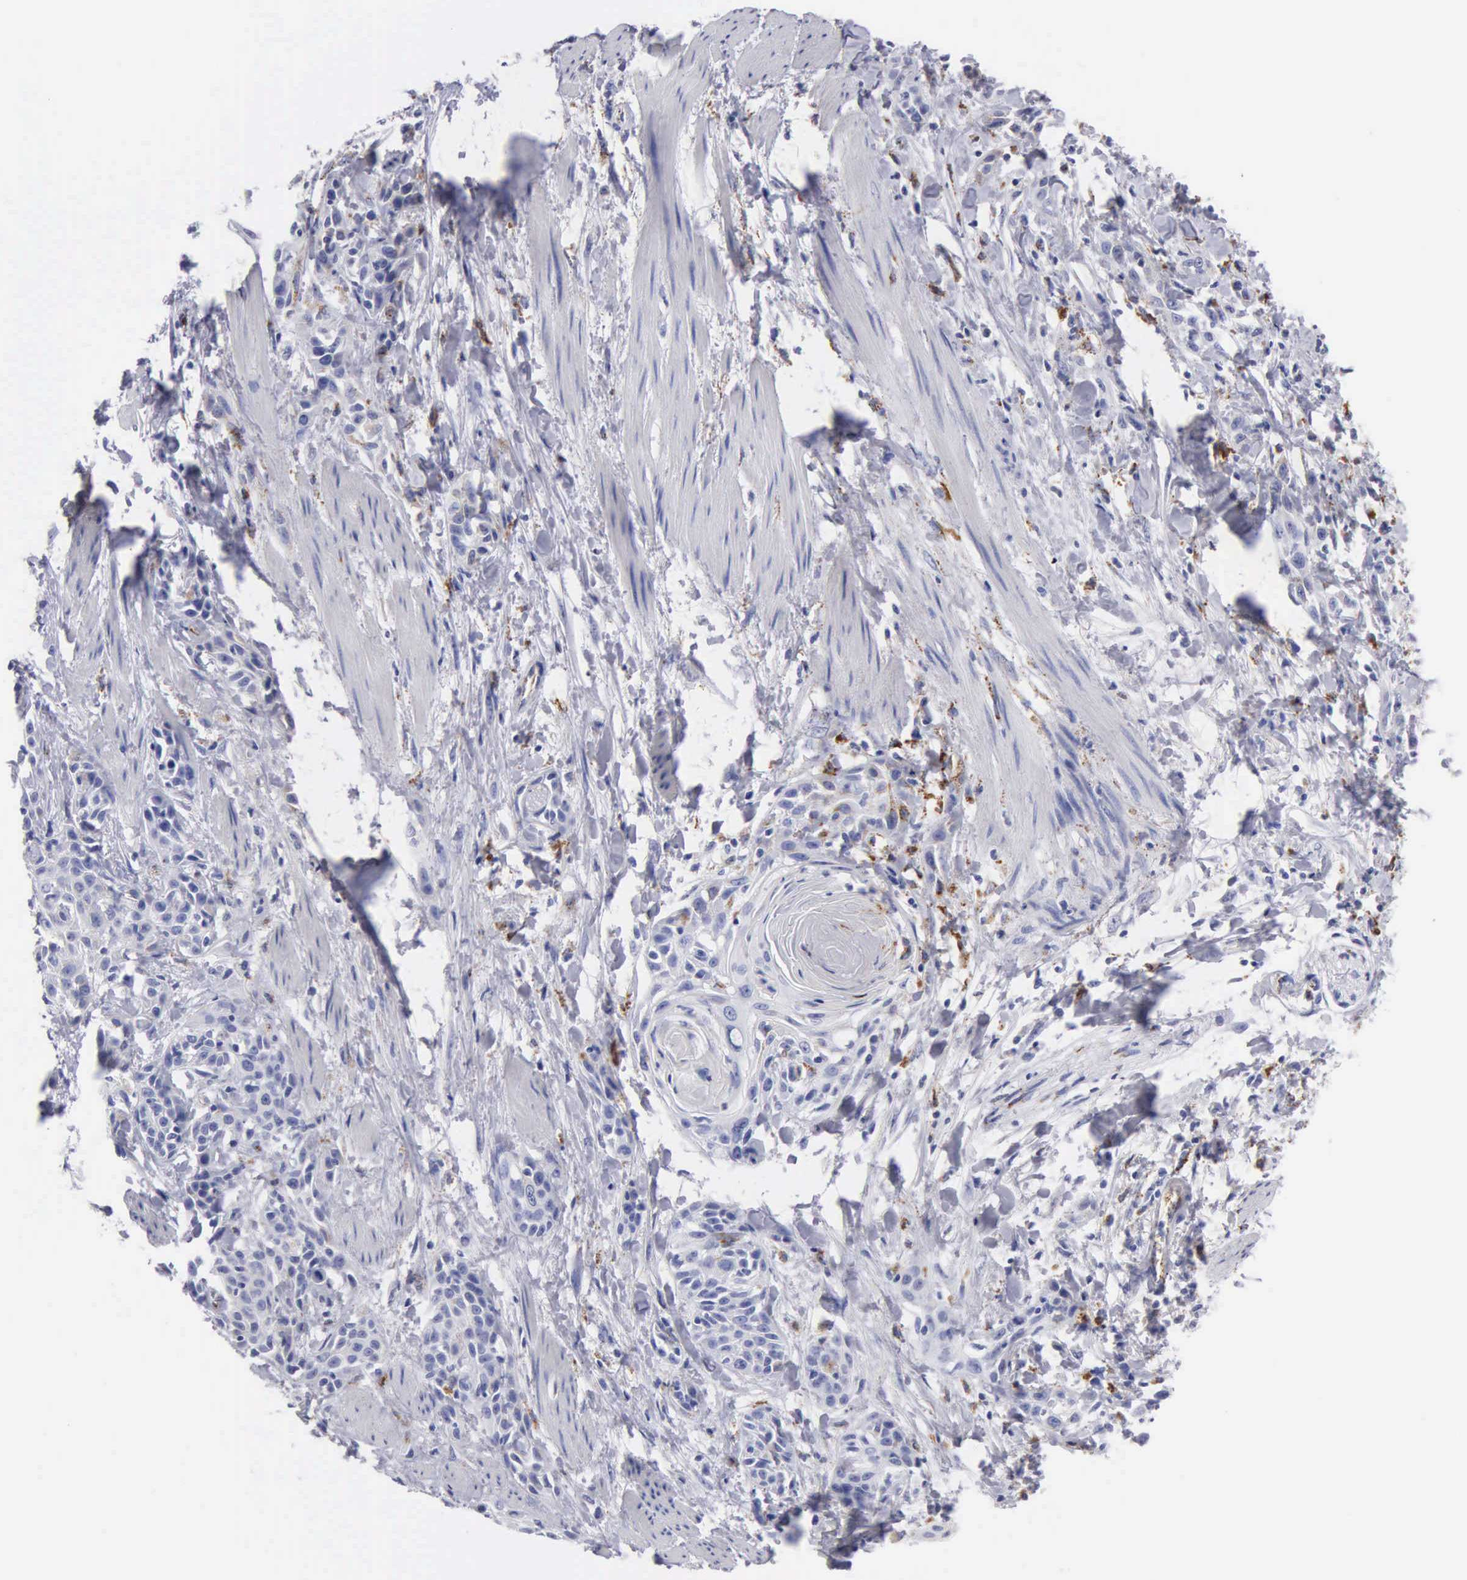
{"staining": {"intensity": "negative", "quantity": "none", "location": "none"}, "tissue": "skin cancer", "cell_type": "Tumor cells", "image_type": "cancer", "snomed": [{"axis": "morphology", "description": "Squamous cell carcinoma, NOS"}, {"axis": "topography", "description": "Skin"}, {"axis": "topography", "description": "Anal"}], "caption": "Tumor cells show no significant protein staining in skin cancer.", "gene": "CTSL", "patient": {"sex": "male", "age": 64}}